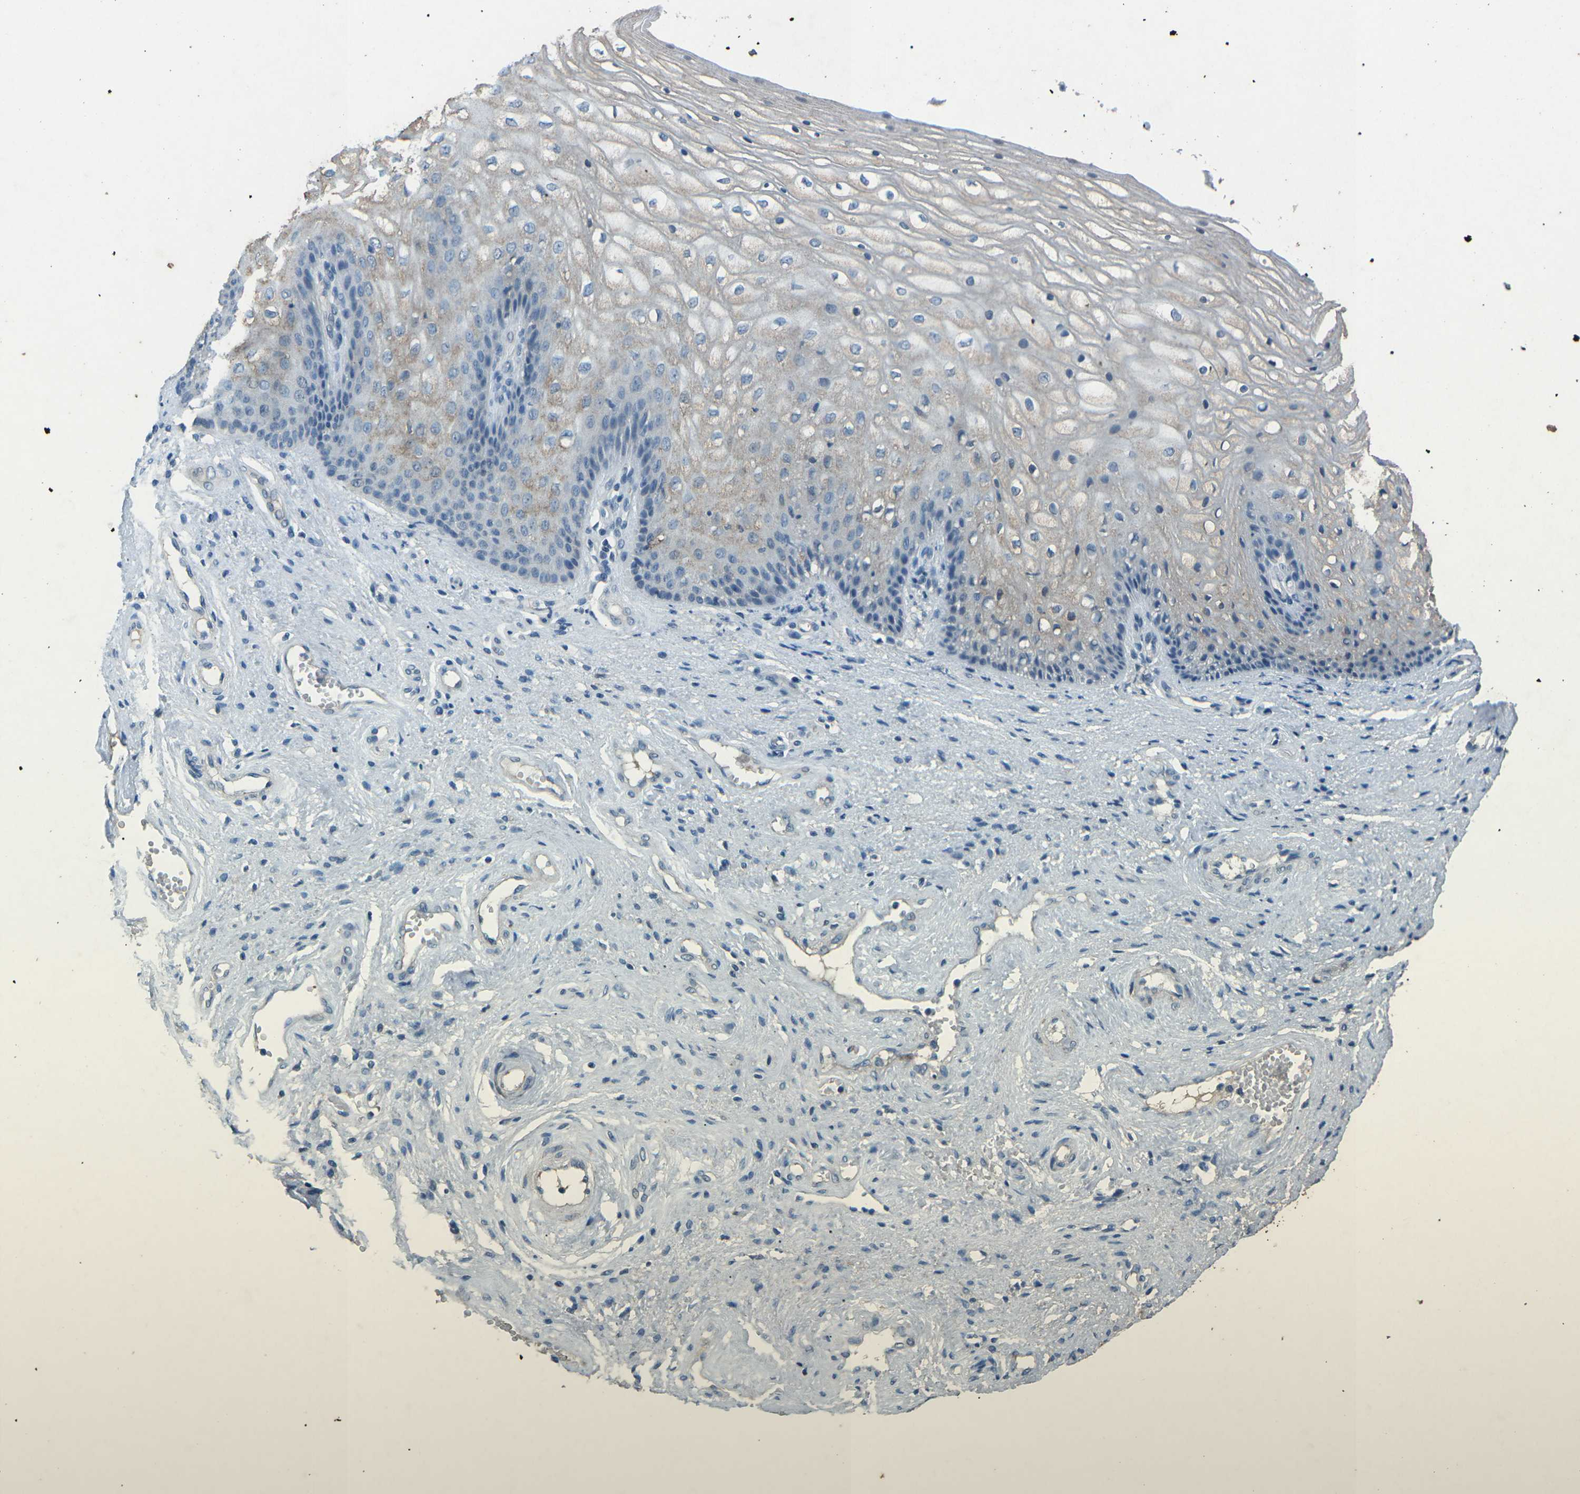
{"staining": {"intensity": "weak", "quantity": "<25%", "location": "cytoplasmic/membranous"}, "tissue": "vagina", "cell_type": "Squamous epithelial cells", "image_type": "normal", "snomed": [{"axis": "morphology", "description": "Normal tissue, NOS"}, {"axis": "topography", "description": "Vagina"}], "caption": "Immunohistochemical staining of normal vagina exhibits no significant staining in squamous epithelial cells.", "gene": "A1BG", "patient": {"sex": "female", "age": 34}}